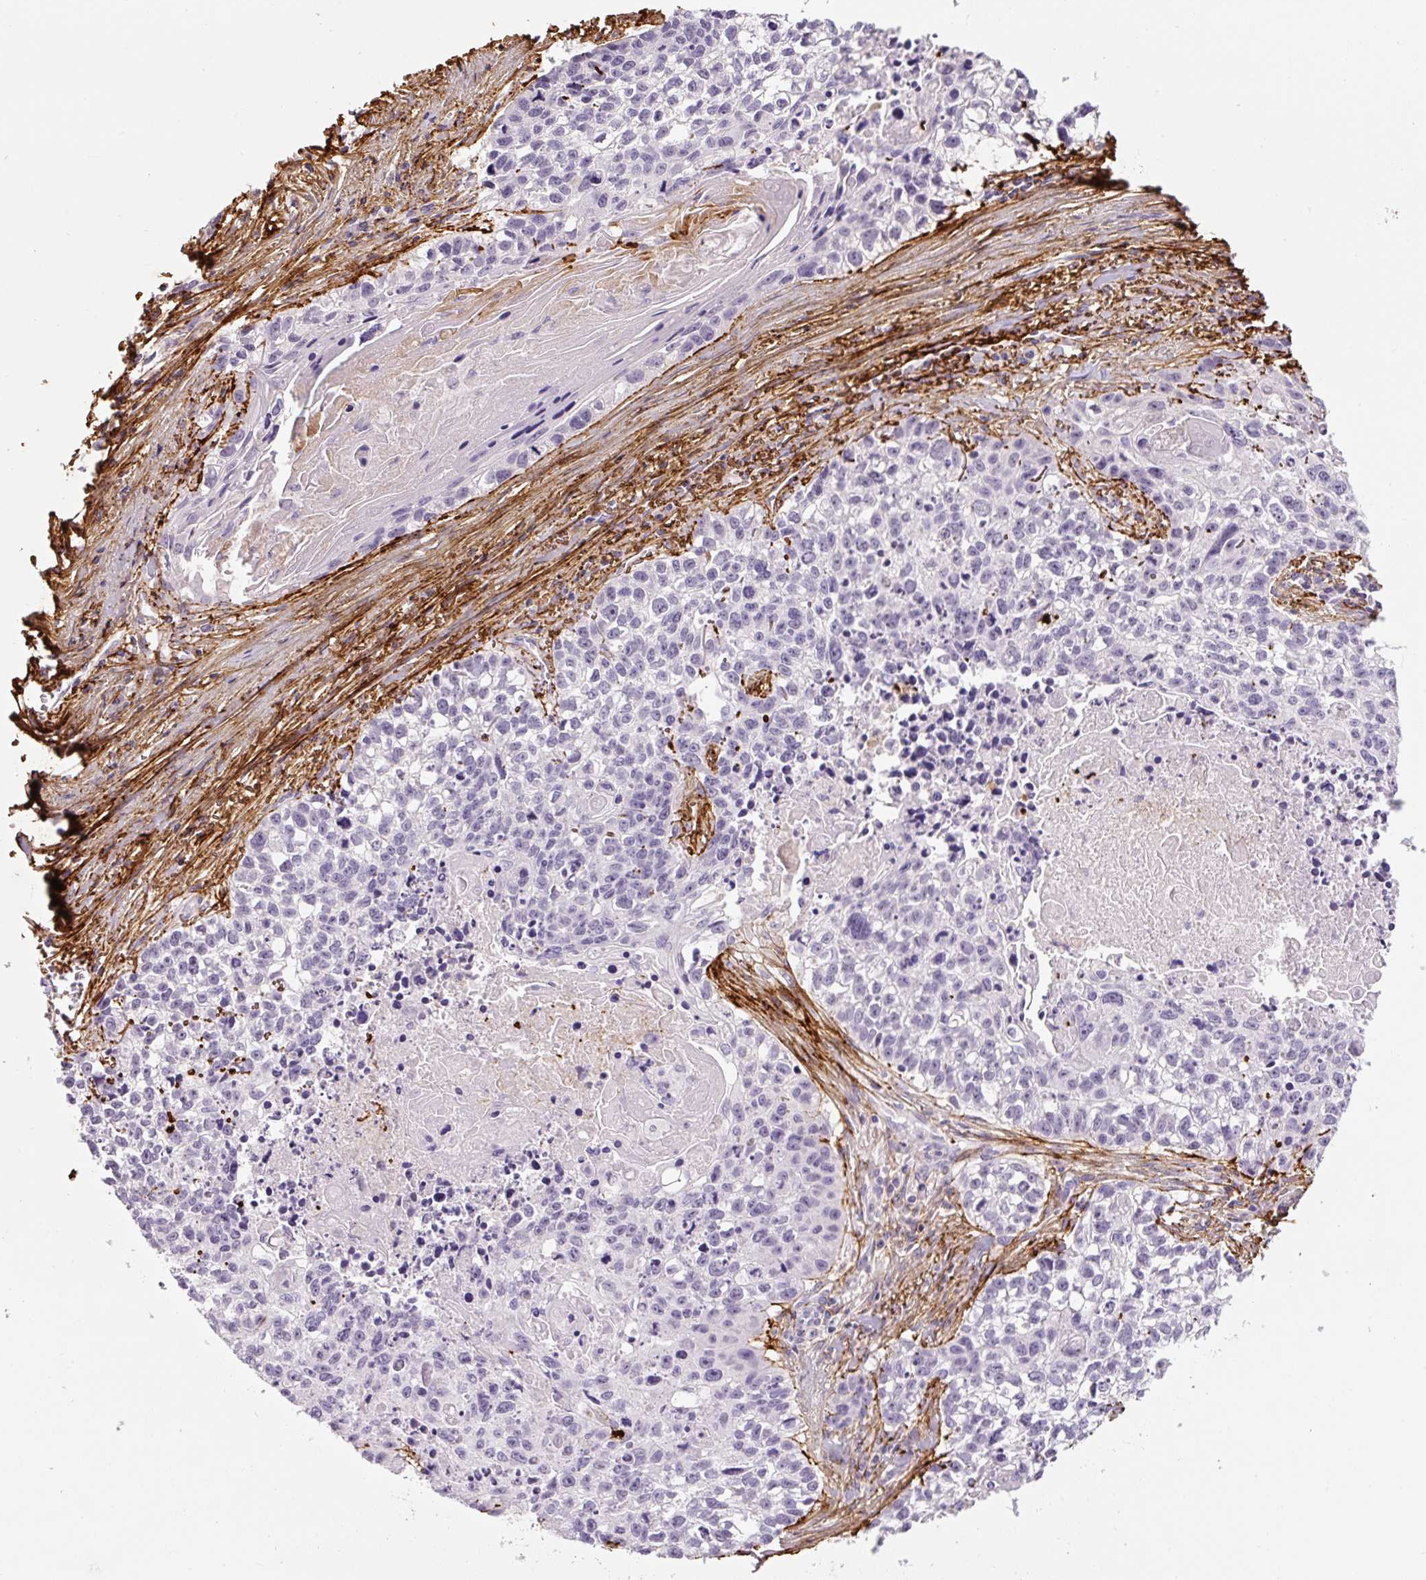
{"staining": {"intensity": "negative", "quantity": "none", "location": "none"}, "tissue": "lung cancer", "cell_type": "Tumor cells", "image_type": "cancer", "snomed": [{"axis": "morphology", "description": "Squamous cell carcinoma, NOS"}, {"axis": "topography", "description": "Lung"}], "caption": "This histopathology image is of lung cancer stained with immunohistochemistry to label a protein in brown with the nuclei are counter-stained blue. There is no positivity in tumor cells. (Immunohistochemistry (ihc), brightfield microscopy, high magnification).", "gene": "FBN1", "patient": {"sex": "male", "age": 74}}